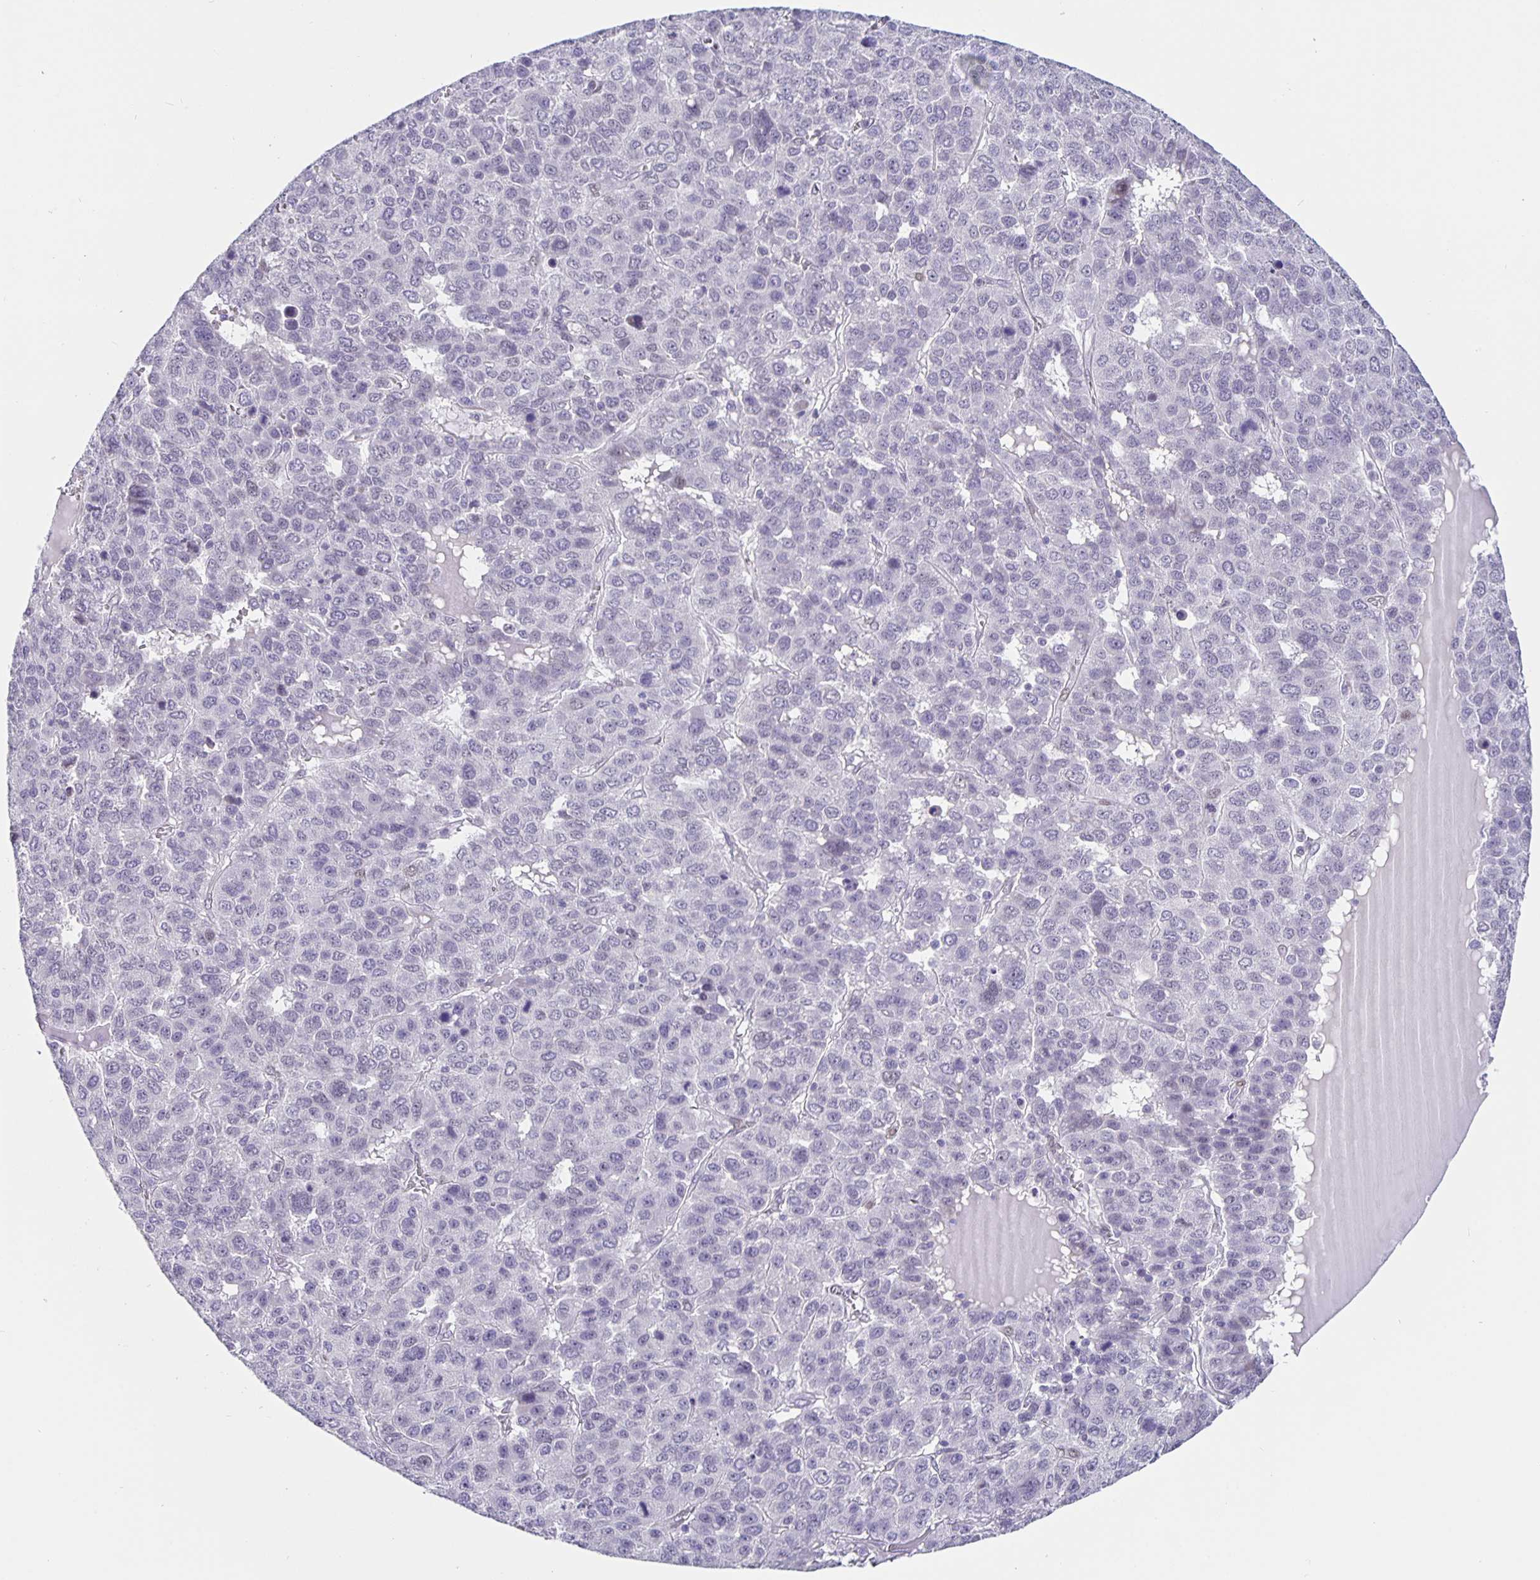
{"staining": {"intensity": "negative", "quantity": "none", "location": "none"}, "tissue": "liver cancer", "cell_type": "Tumor cells", "image_type": "cancer", "snomed": [{"axis": "morphology", "description": "Carcinoma, Hepatocellular, NOS"}, {"axis": "topography", "description": "Liver"}], "caption": "This micrograph is of hepatocellular carcinoma (liver) stained with immunohistochemistry (IHC) to label a protein in brown with the nuclei are counter-stained blue. There is no expression in tumor cells. The staining was performed using DAB (3,3'-diaminobenzidine) to visualize the protein expression in brown, while the nuclei were stained in blue with hematoxylin (Magnification: 20x).", "gene": "FOSL2", "patient": {"sex": "male", "age": 69}}